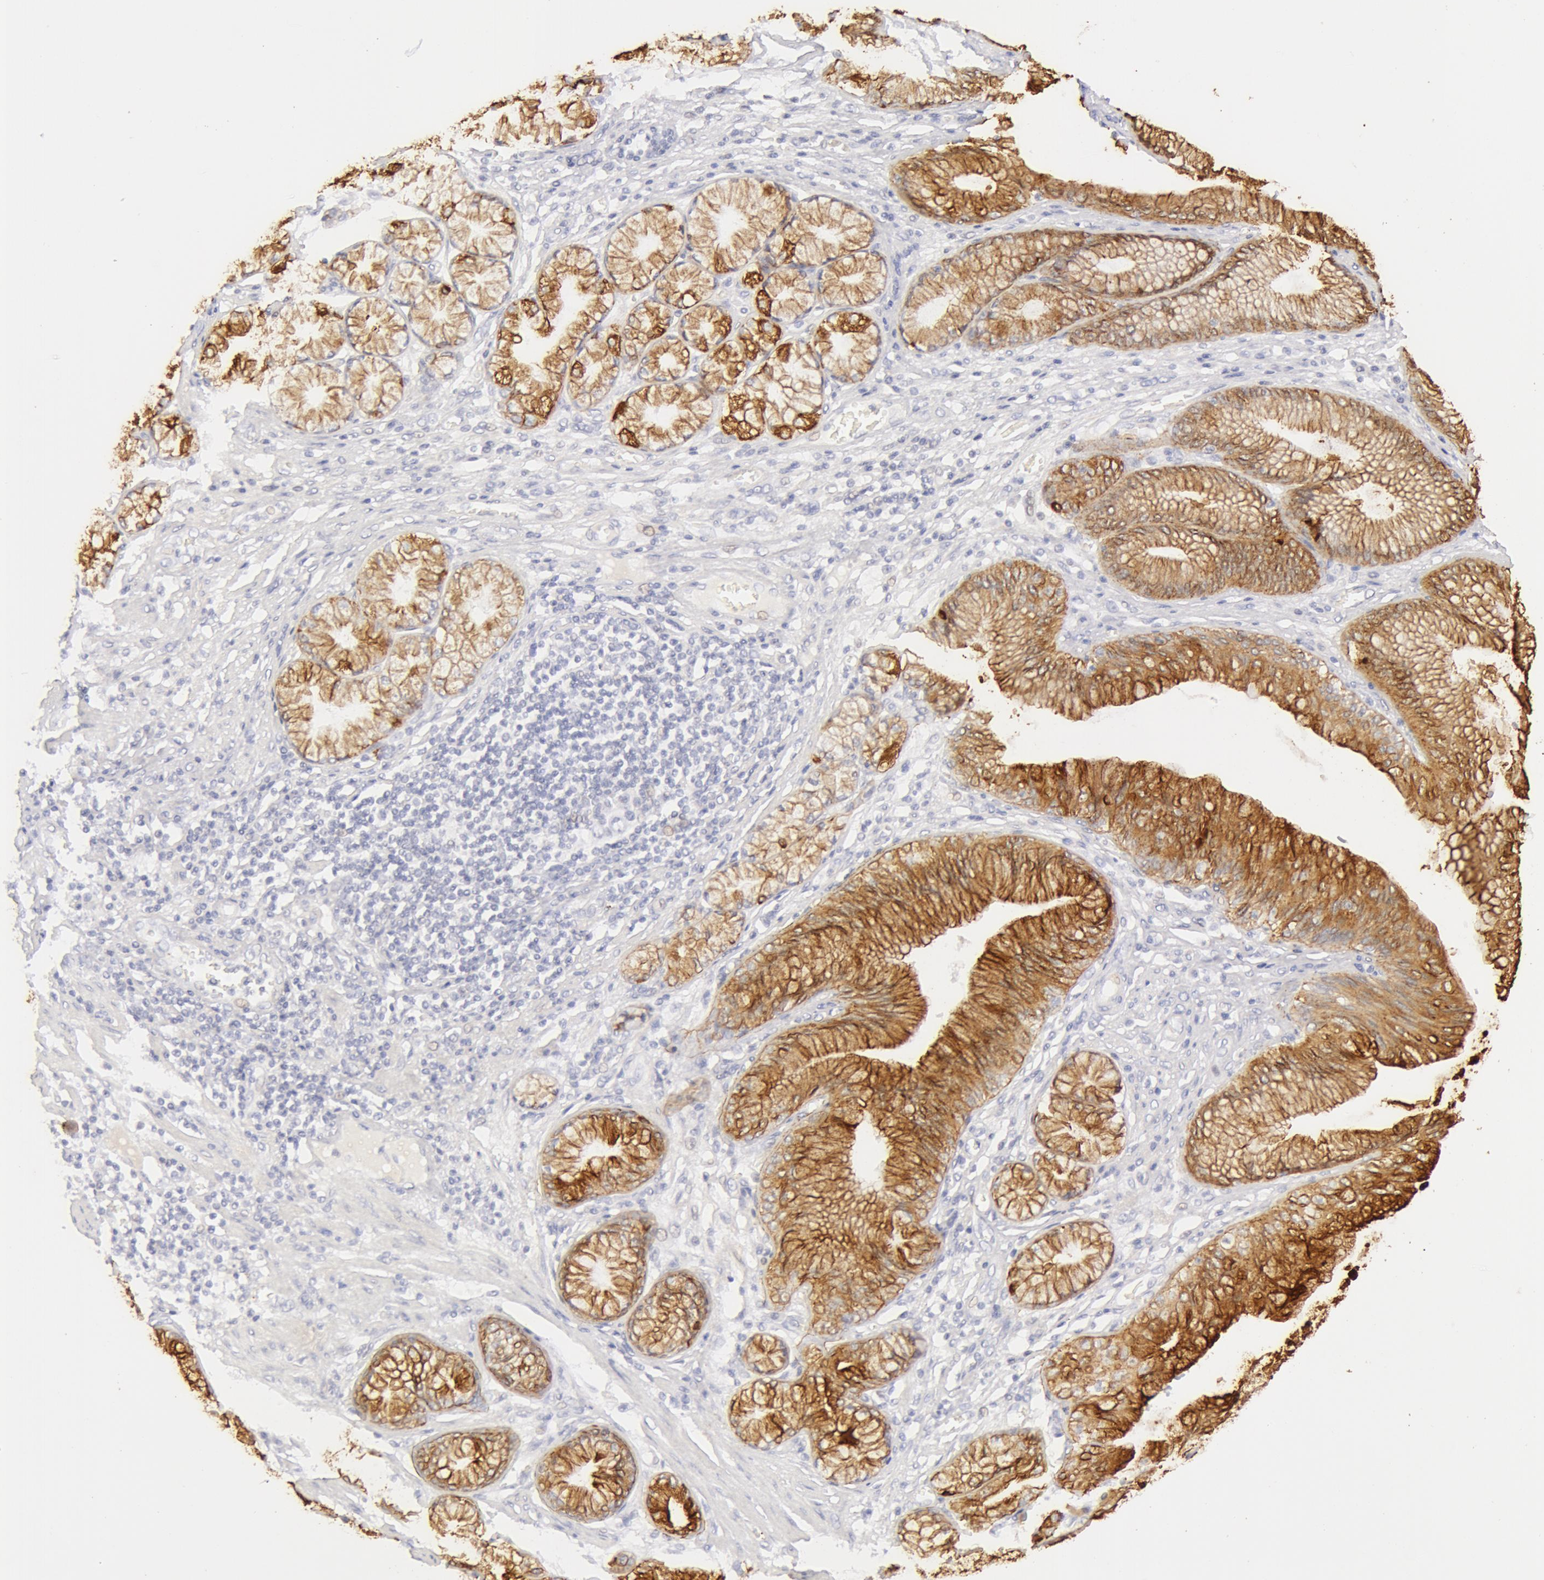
{"staining": {"intensity": "moderate", "quantity": ">75%", "location": "cytoplasmic/membranous"}, "tissue": "stomach cancer", "cell_type": "Tumor cells", "image_type": "cancer", "snomed": [{"axis": "morphology", "description": "Adenocarcinoma, NOS"}, {"axis": "topography", "description": "Pancreas"}, {"axis": "topography", "description": "Stomach, upper"}], "caption": "Protein staining demonstrates moderate cytoplasmic/membranous staining in approximately >75% of tumor cells in stomach cancer. The protein is shown in brown color, while the nuclei are stained blue.", "gene": "KRT8", "patient": {"sex": "male", "age": 77}}